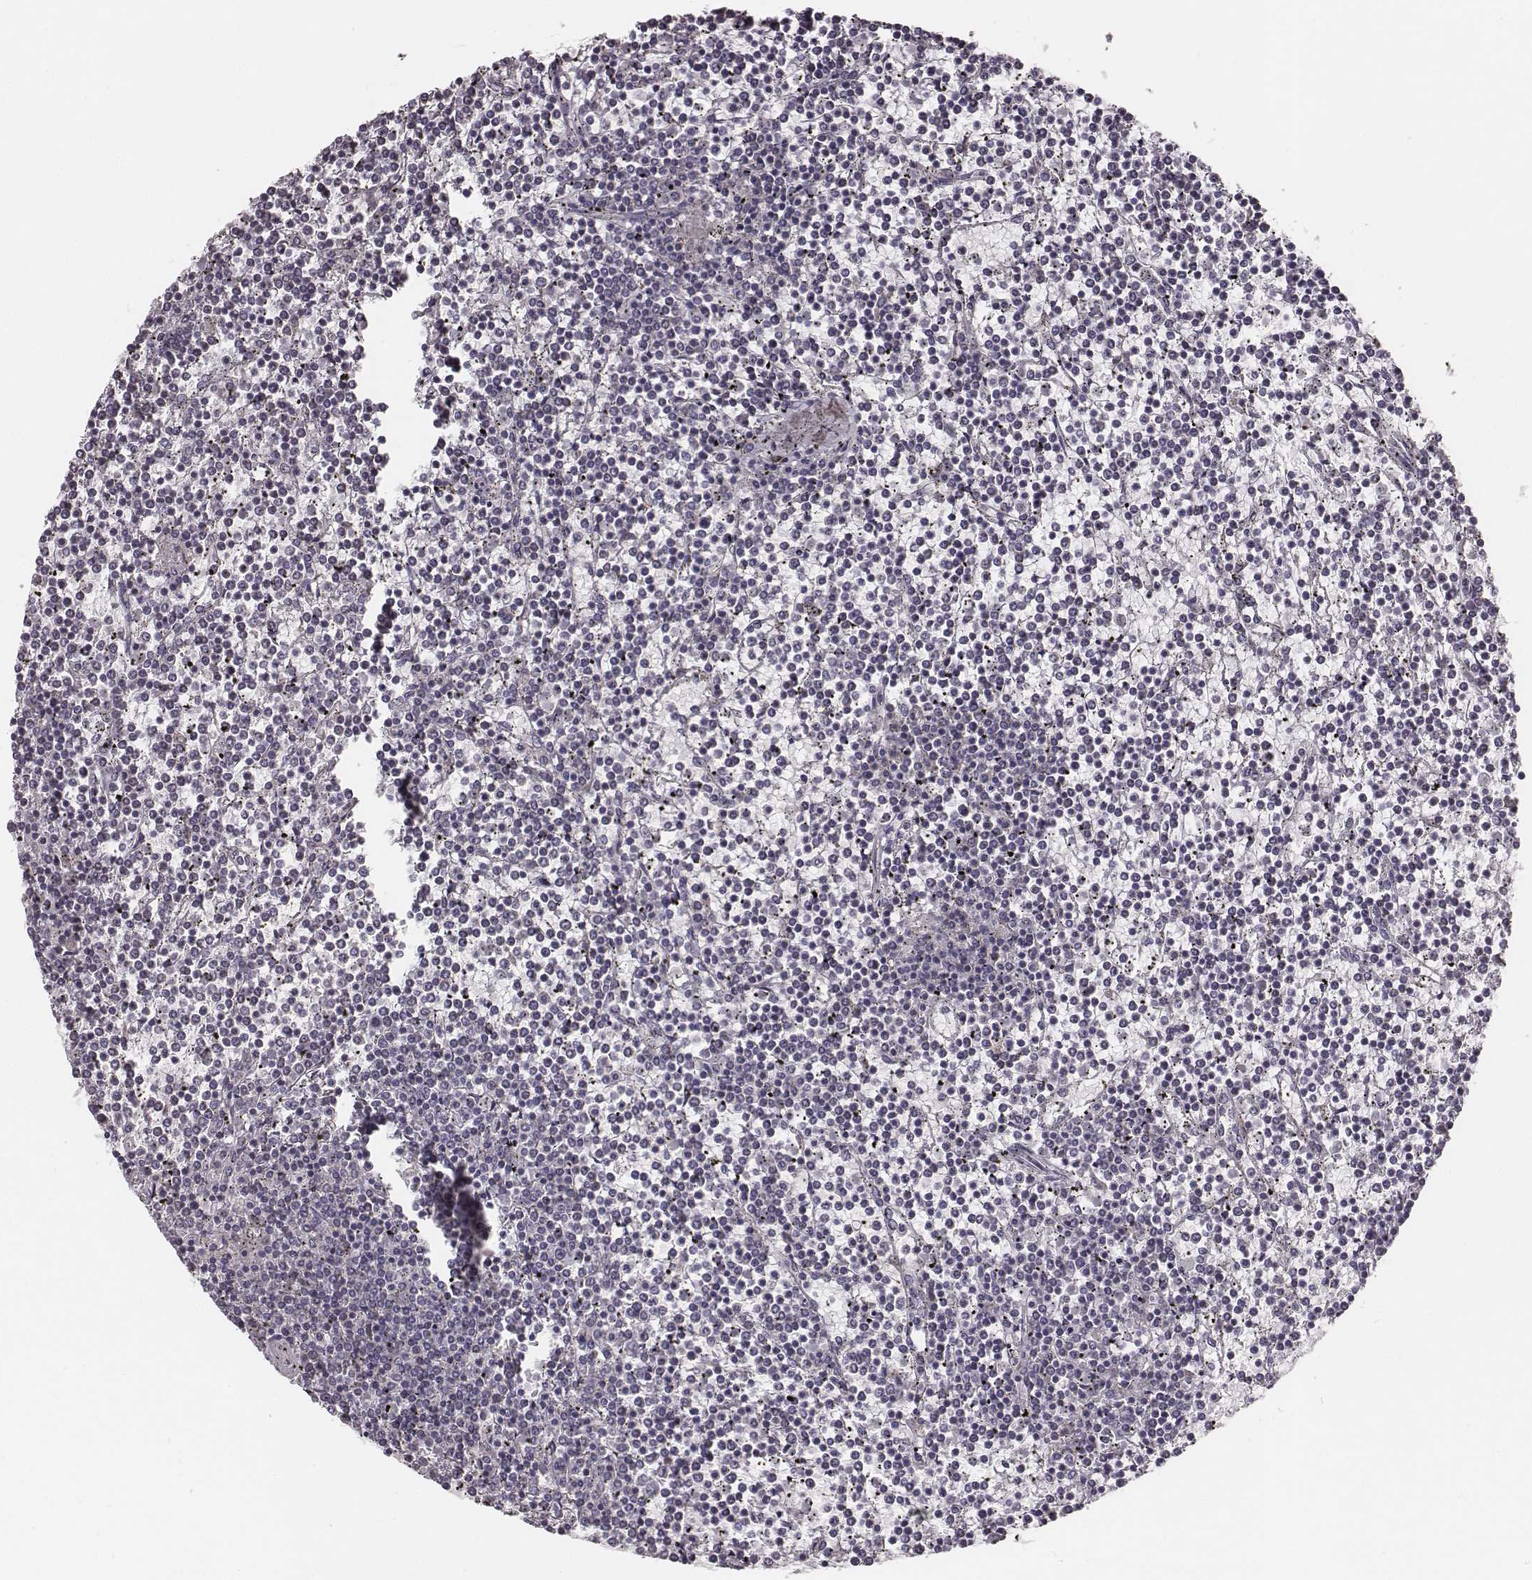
{"staining": {"intensity": "negative", "quantity": "none", "location": "none"}, "tissue": "lymphoma", "cell_type": "Tumor cells", "image_type": "cancer", "snomed": [{"axis": "morphology", "description": "Malignant lymphoma, non-Hodgkin's type, Low grade"}, {"axis": "topography", "description": "Spleen"}], "caption": "This is an immunohistochemistry photomicrograph of lymphoma. There is no positivity in tumor cells.", "gene": "UBL4B", "patient": {"sex": "female", "age": 19}}